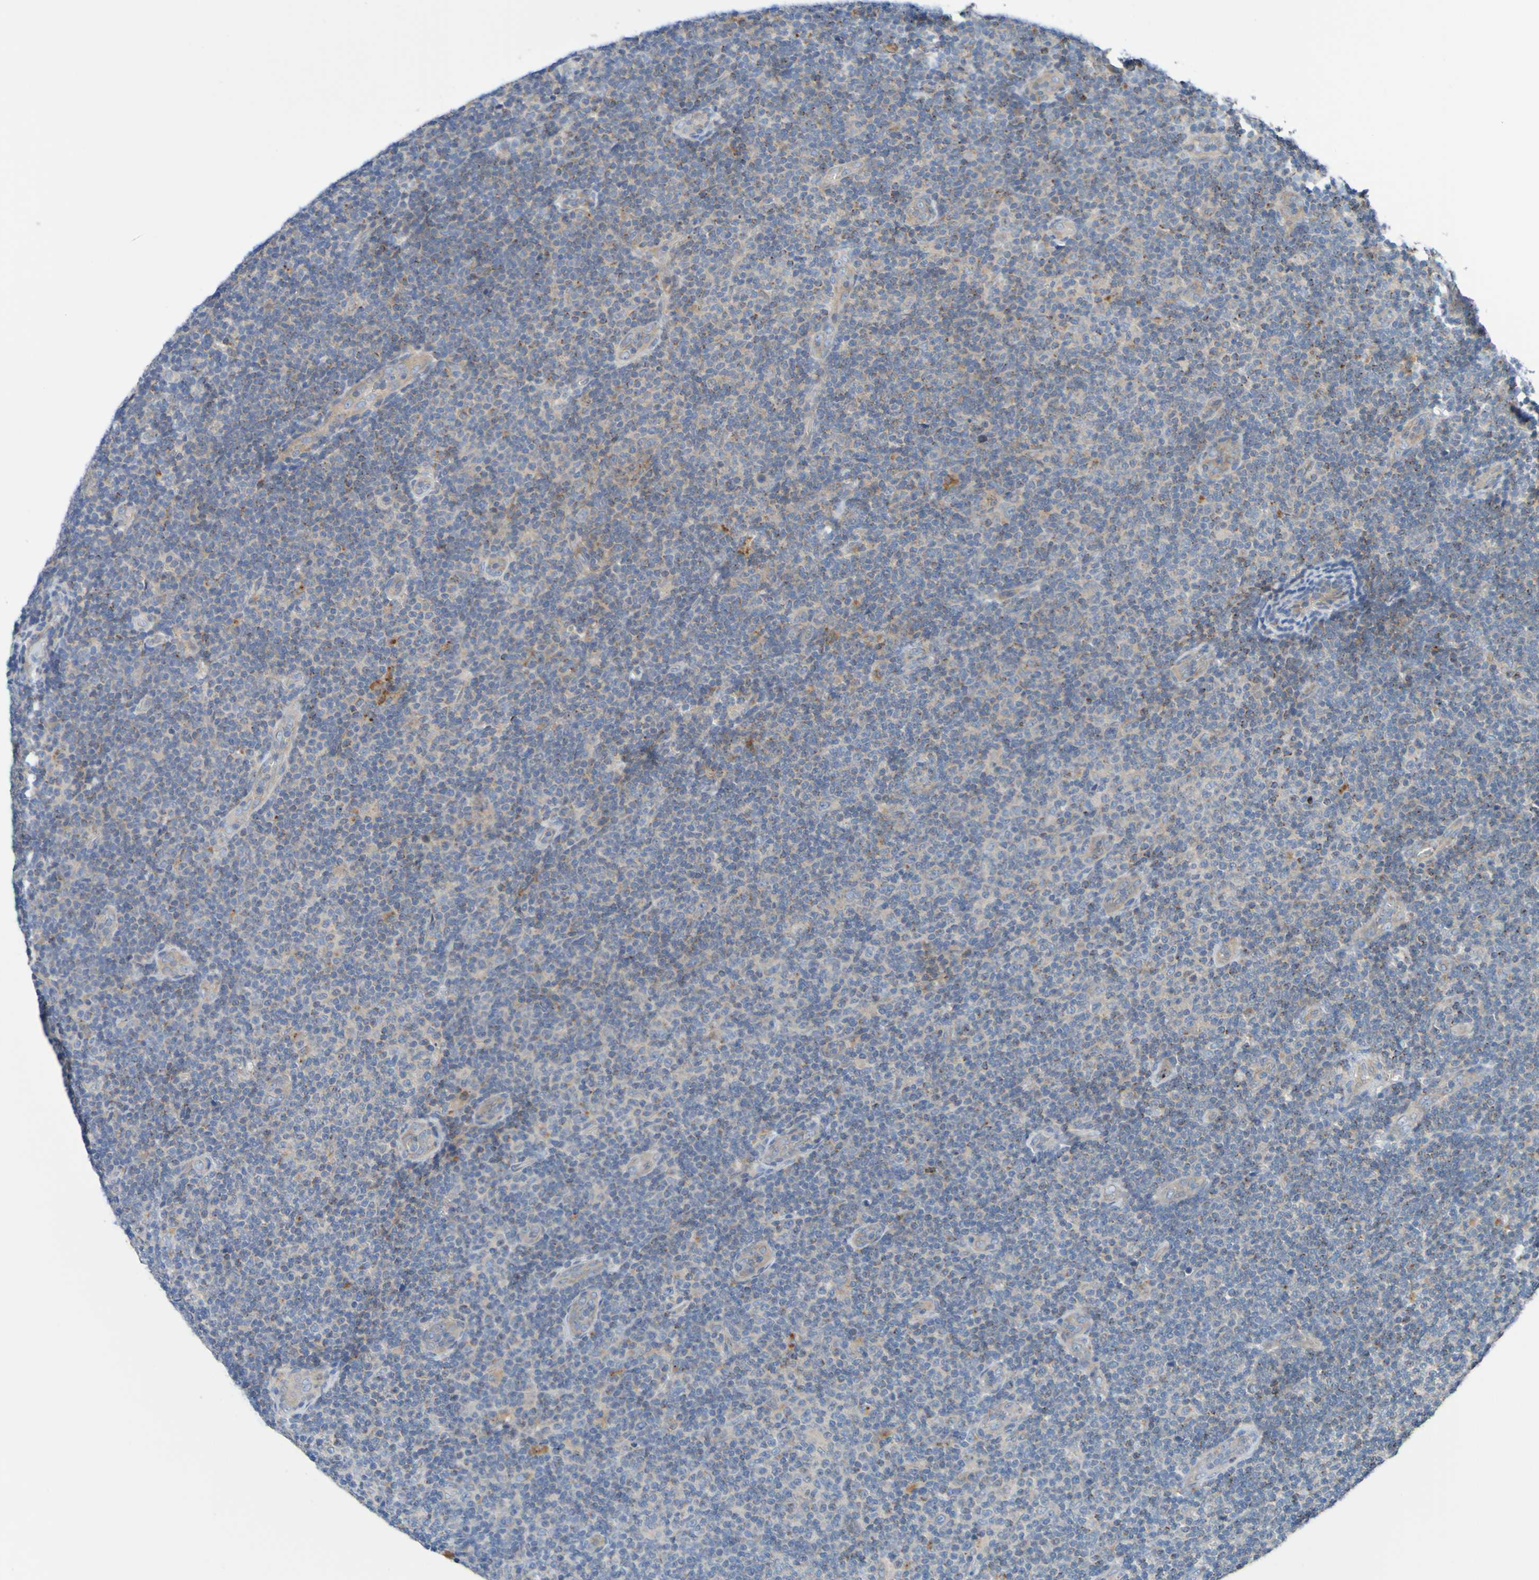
{"staining": {"intensity": "weak", "quantity": "<25%", "location": "cytoplasmic/membranous"}, "tissue": "lymphoma", "cell_type": "Tumor cells", "image_type": "cancer", "snomed": [{"axis": "morphology", "description": "Malignant lymphoma, non-Hodgkin's type, Low grade"}, {"axis": "topography", "description": "Lymph node"}], "caption": "Immunohistochemical staining of lymphoma reveals no significant positivity in tumor cells.", "gene": "SDK1", "patient": {"sex": "male", "age": 83}}